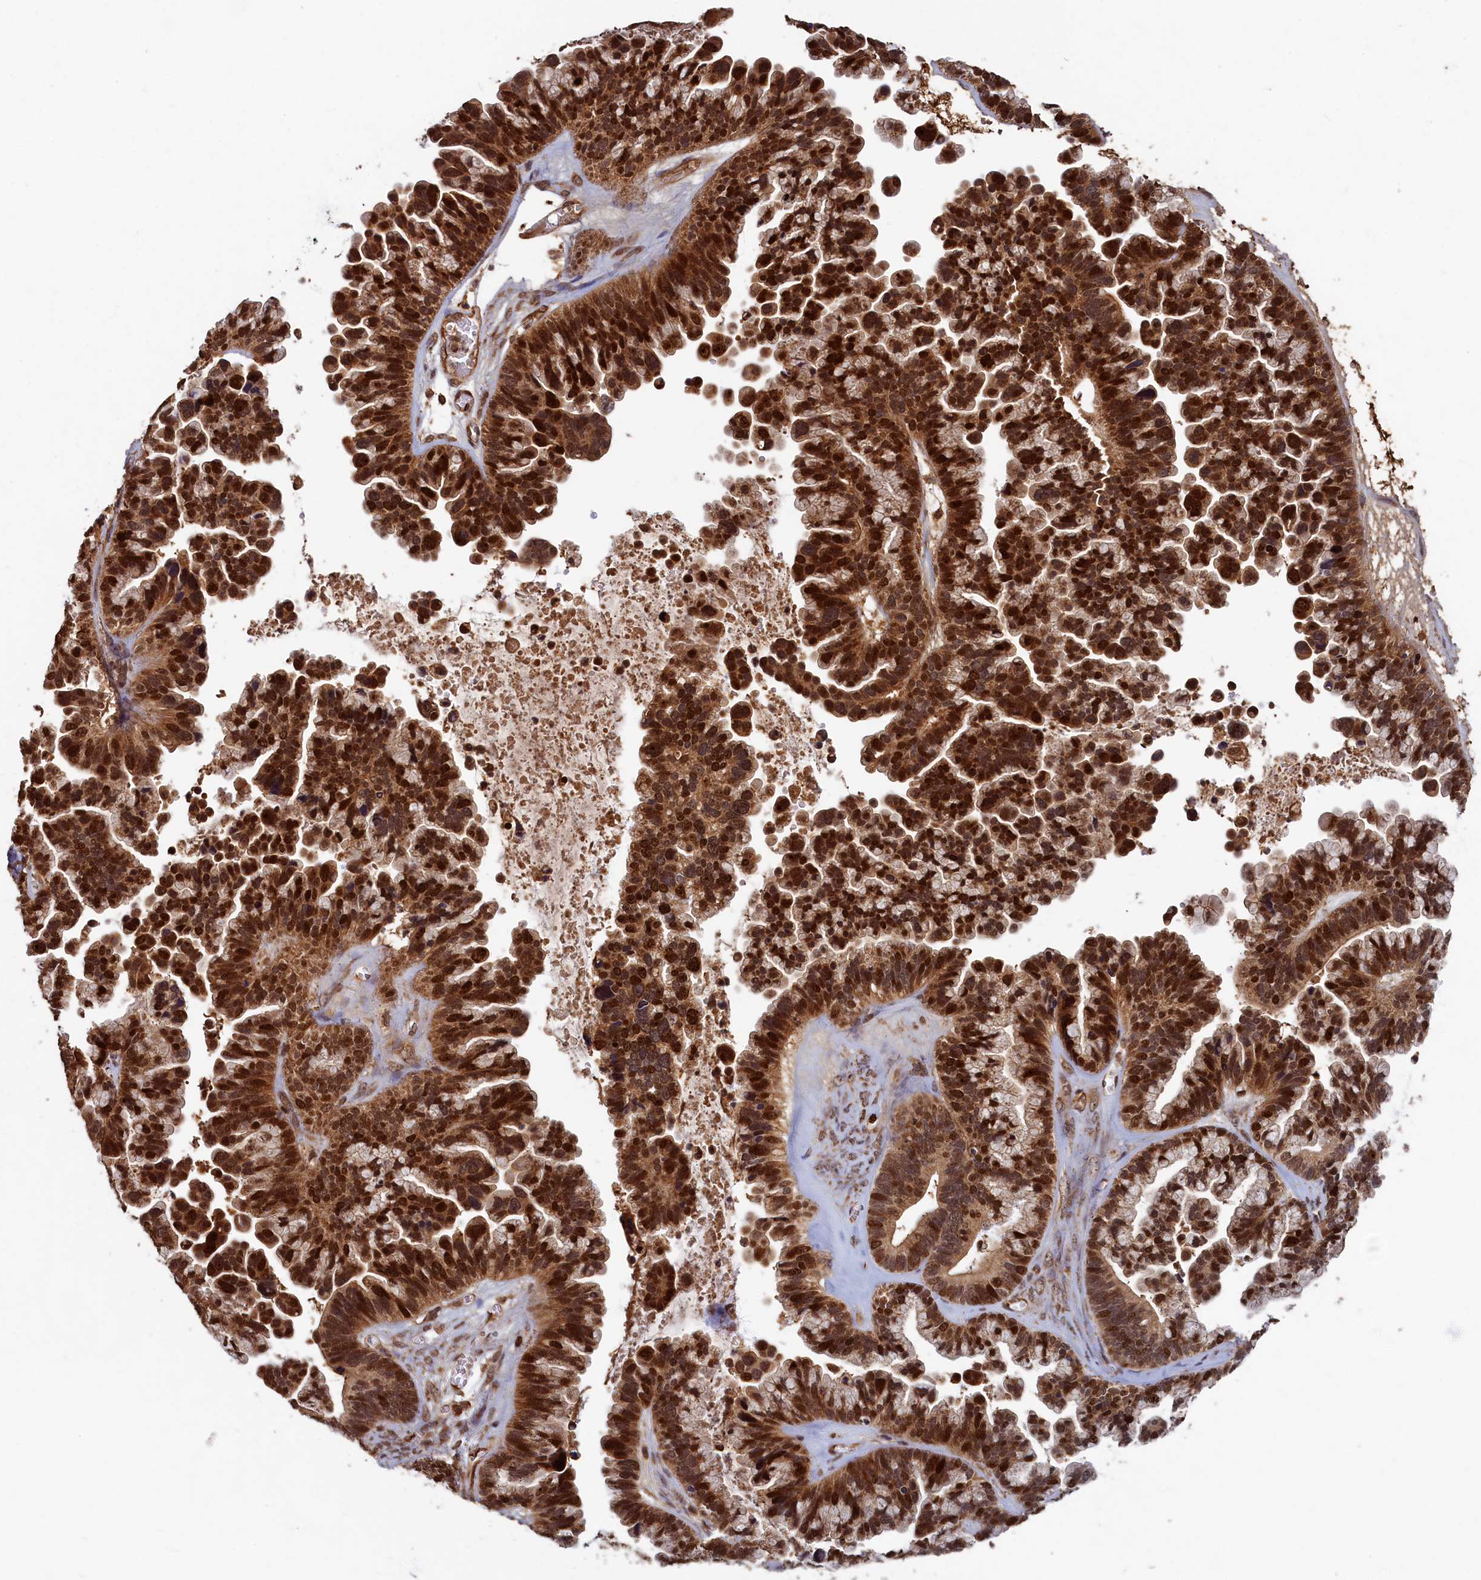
{"staining": {"intensity": "strong", "quantity": ">75%", "location": "cytoplasmic/membranous,nuclear"}, "tissue": "ovarian cancer", "cell_type": "Tumor cells", "image_type": "cancer", "snomed": [{"axis": "morphology", "description": "Cystadenocarcinoma, serous, NOS"}, {"axis": "topography", "description": "Ovary"}], "caption": "A brown stain highlights strong cytoplasmic/membranous and nuclear expression of a protein in human ovarian cancer tumor cells.", "gene": "BRCA1", "patient": {"sex": "female", "age": 56}}